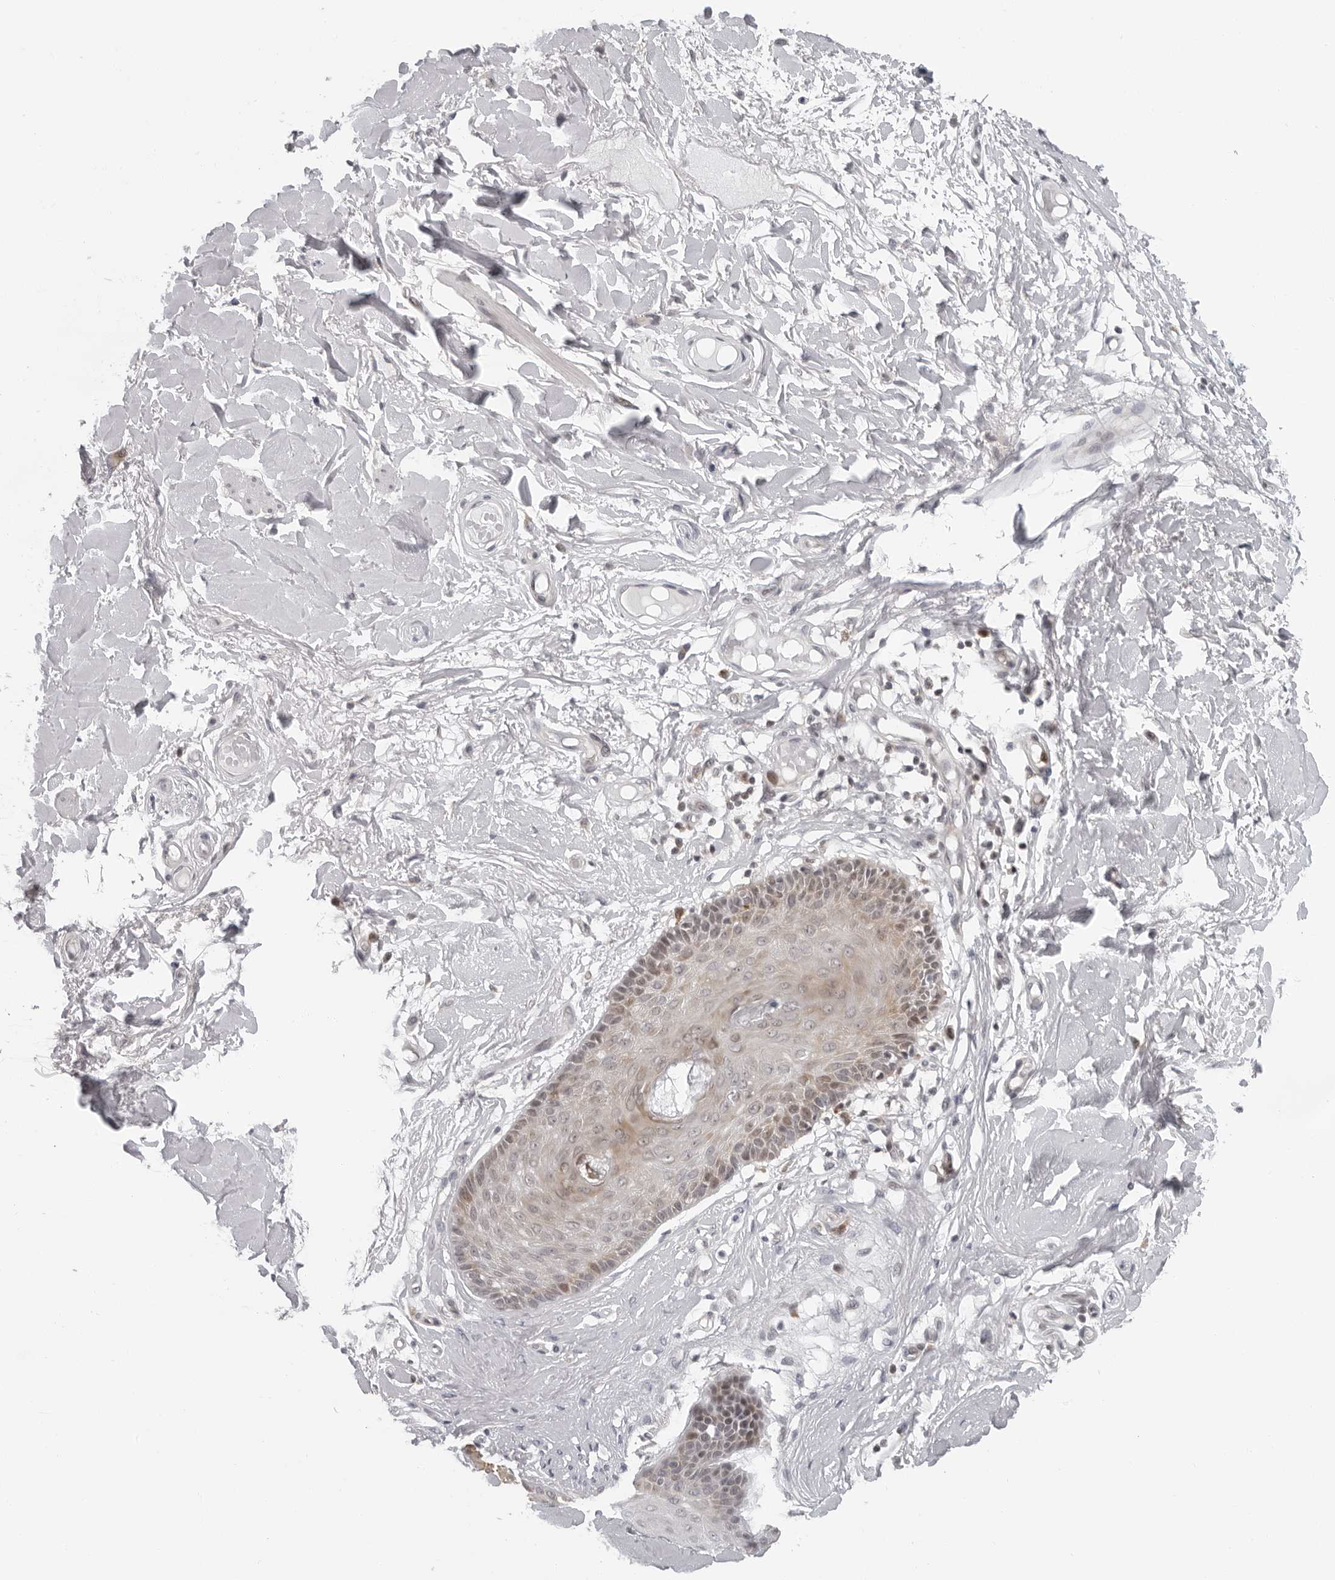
{"staining": {"intensity": "moderate", "quantity": ">75%", "location": "cytoplasmic/membranous,nuclear"}, "tissue": "skin", "cell_type": "Epidermal cells", "image_type": "normal", "snomed": [{"axis": "morphology", "description": "Normal tissue, NOS"}, {"axis": "topography", "description": "Vulva"}], "caption": "The micrograph displays staining of normal skin, revealing moderate cytoplasmic/membranous,nuclear protein expression (brown color) within epidermal cells.", "gene": "PIP4K2C", "patient": {"sex": "female", "age": 73}}